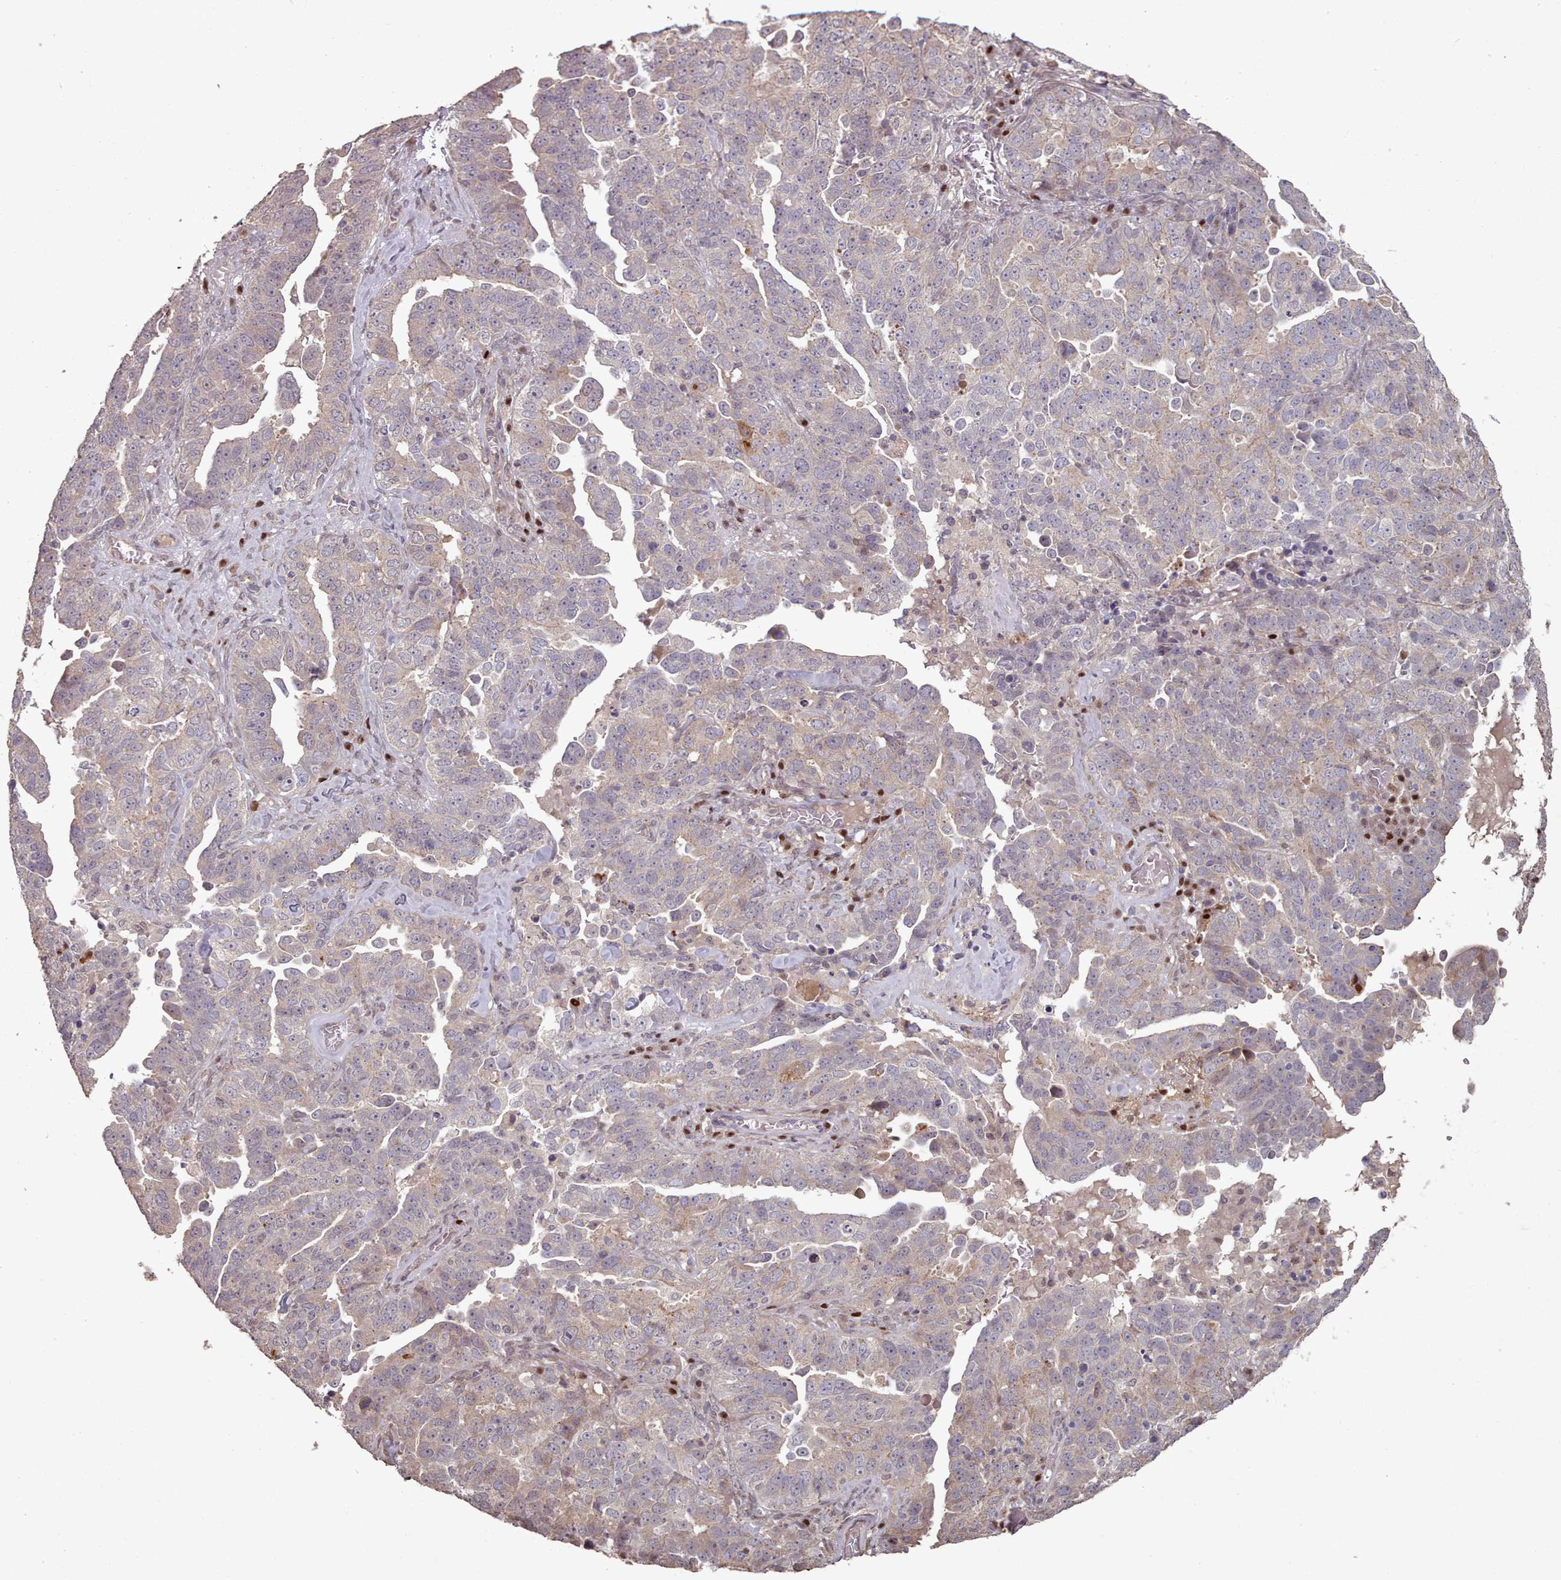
{"staining": {"intensity": "weak", "quantity": "<25%", "location": "cytoplasmic/membranous,nuclear"}, "tissue": "ovarian cancer", "cell_type": "Tumor cells", "image_type": "cancer", "snomed": [{"axis": "morphology", "description": "Carcinoma, endometroid"}, {"axis": "topography", "description": "Ovary"}], "caption": "Endometroid carcinoma (ovarian) stained for a protein using immunohistochemistry reveals no positivity tumor cells.", "gene": "ERCC6L", "patient": {"sex": "female", "age": 62}}